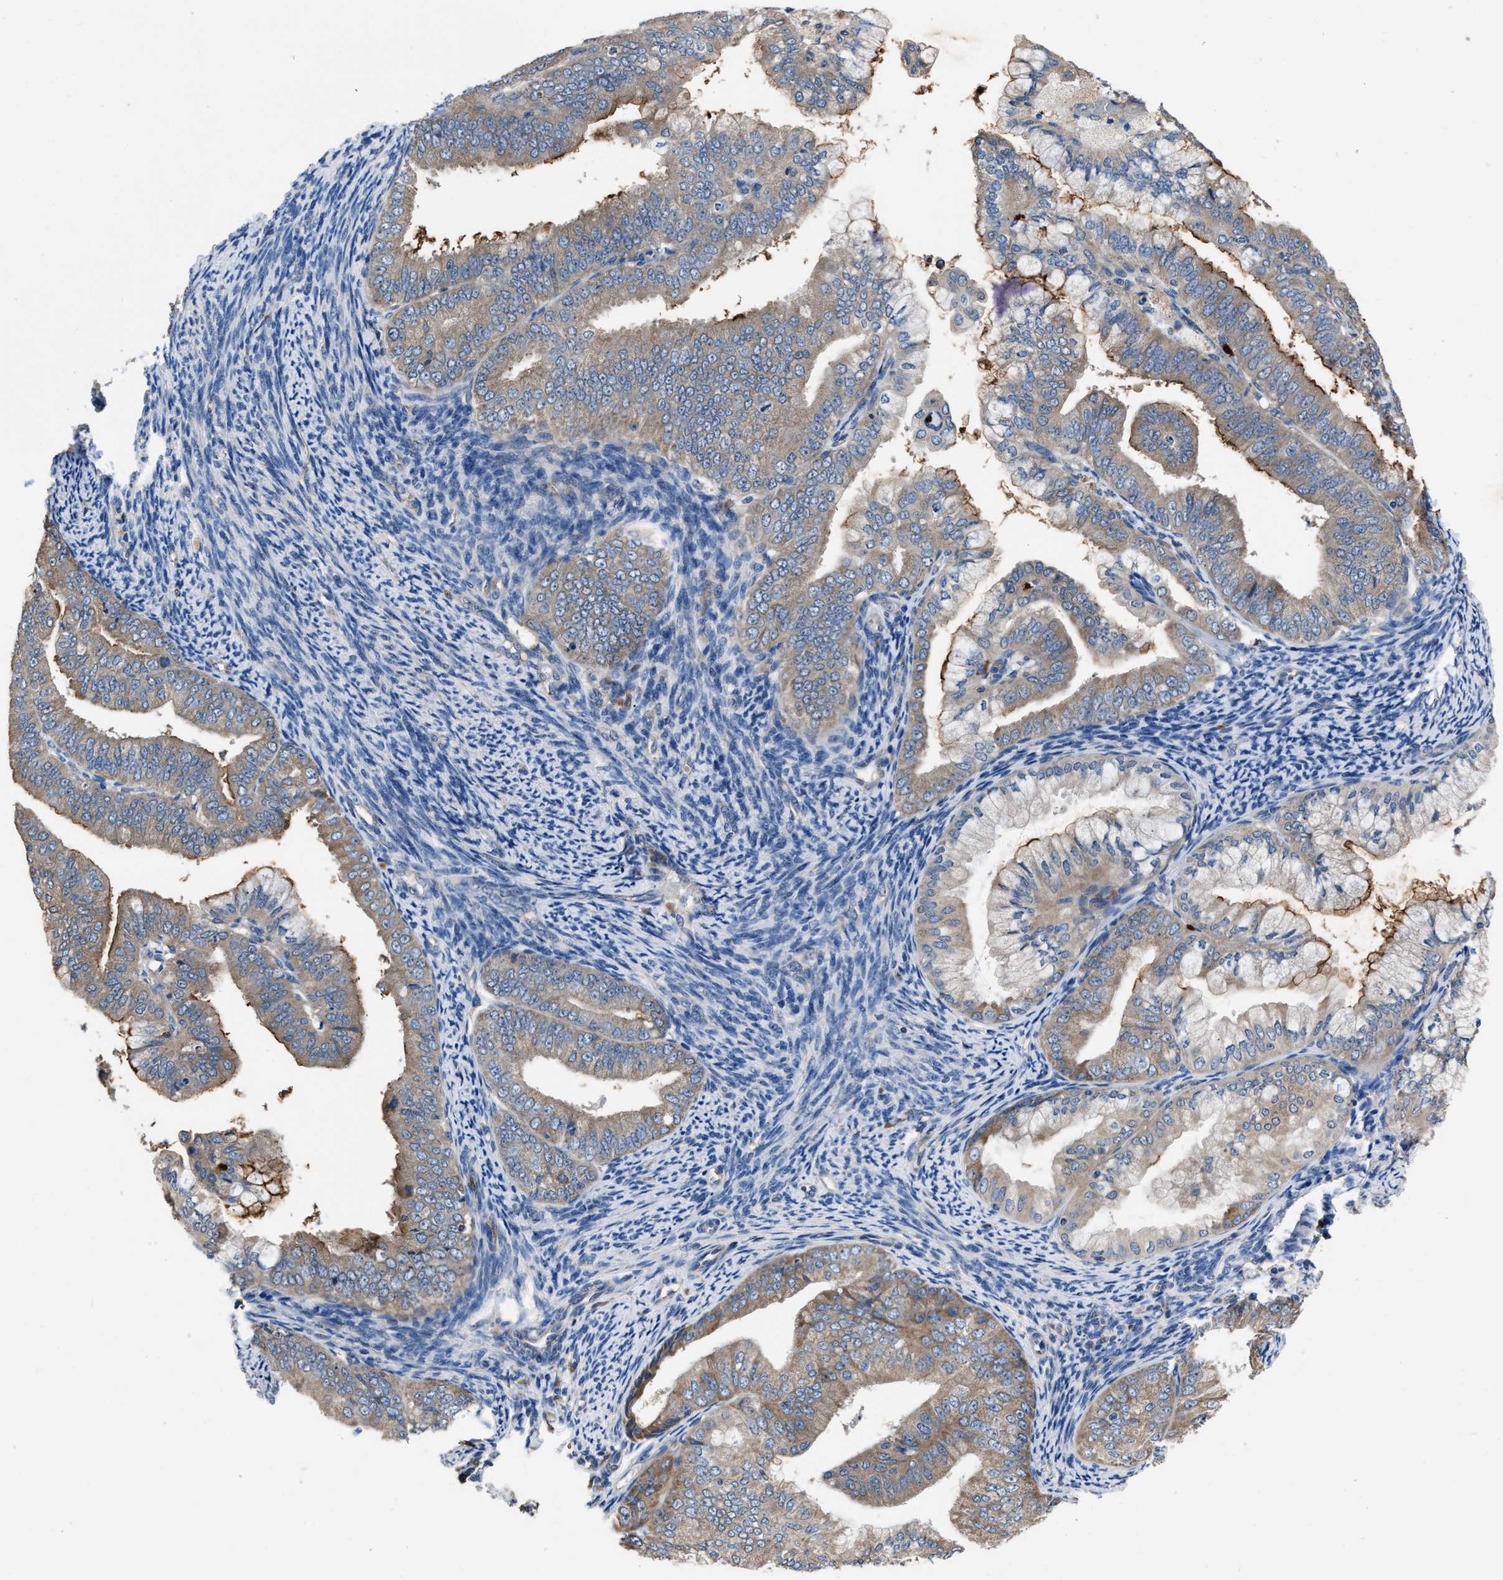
{"staining": {"intensity": "weak", "quantity": ">75%", "location": "cytoplasmic/membranous"}, "tissue": "endometrial cancer", "cell_type": "Tumor cells", "image_type": "cancer", "snomed": [{"axis": "morphology", "description": "Adenocarcinoma, NOS"}, {"axis": "topography", "description": "Endometrium"}], "caption": "Adenocarcinoma (endometrial) stained with a brown dye reveals weak cytoplasmic/membranous positive staining in about >75% of tumor cells.", "gene": "ANGPT1", "patient": {"sex": "female", "age": 63}}